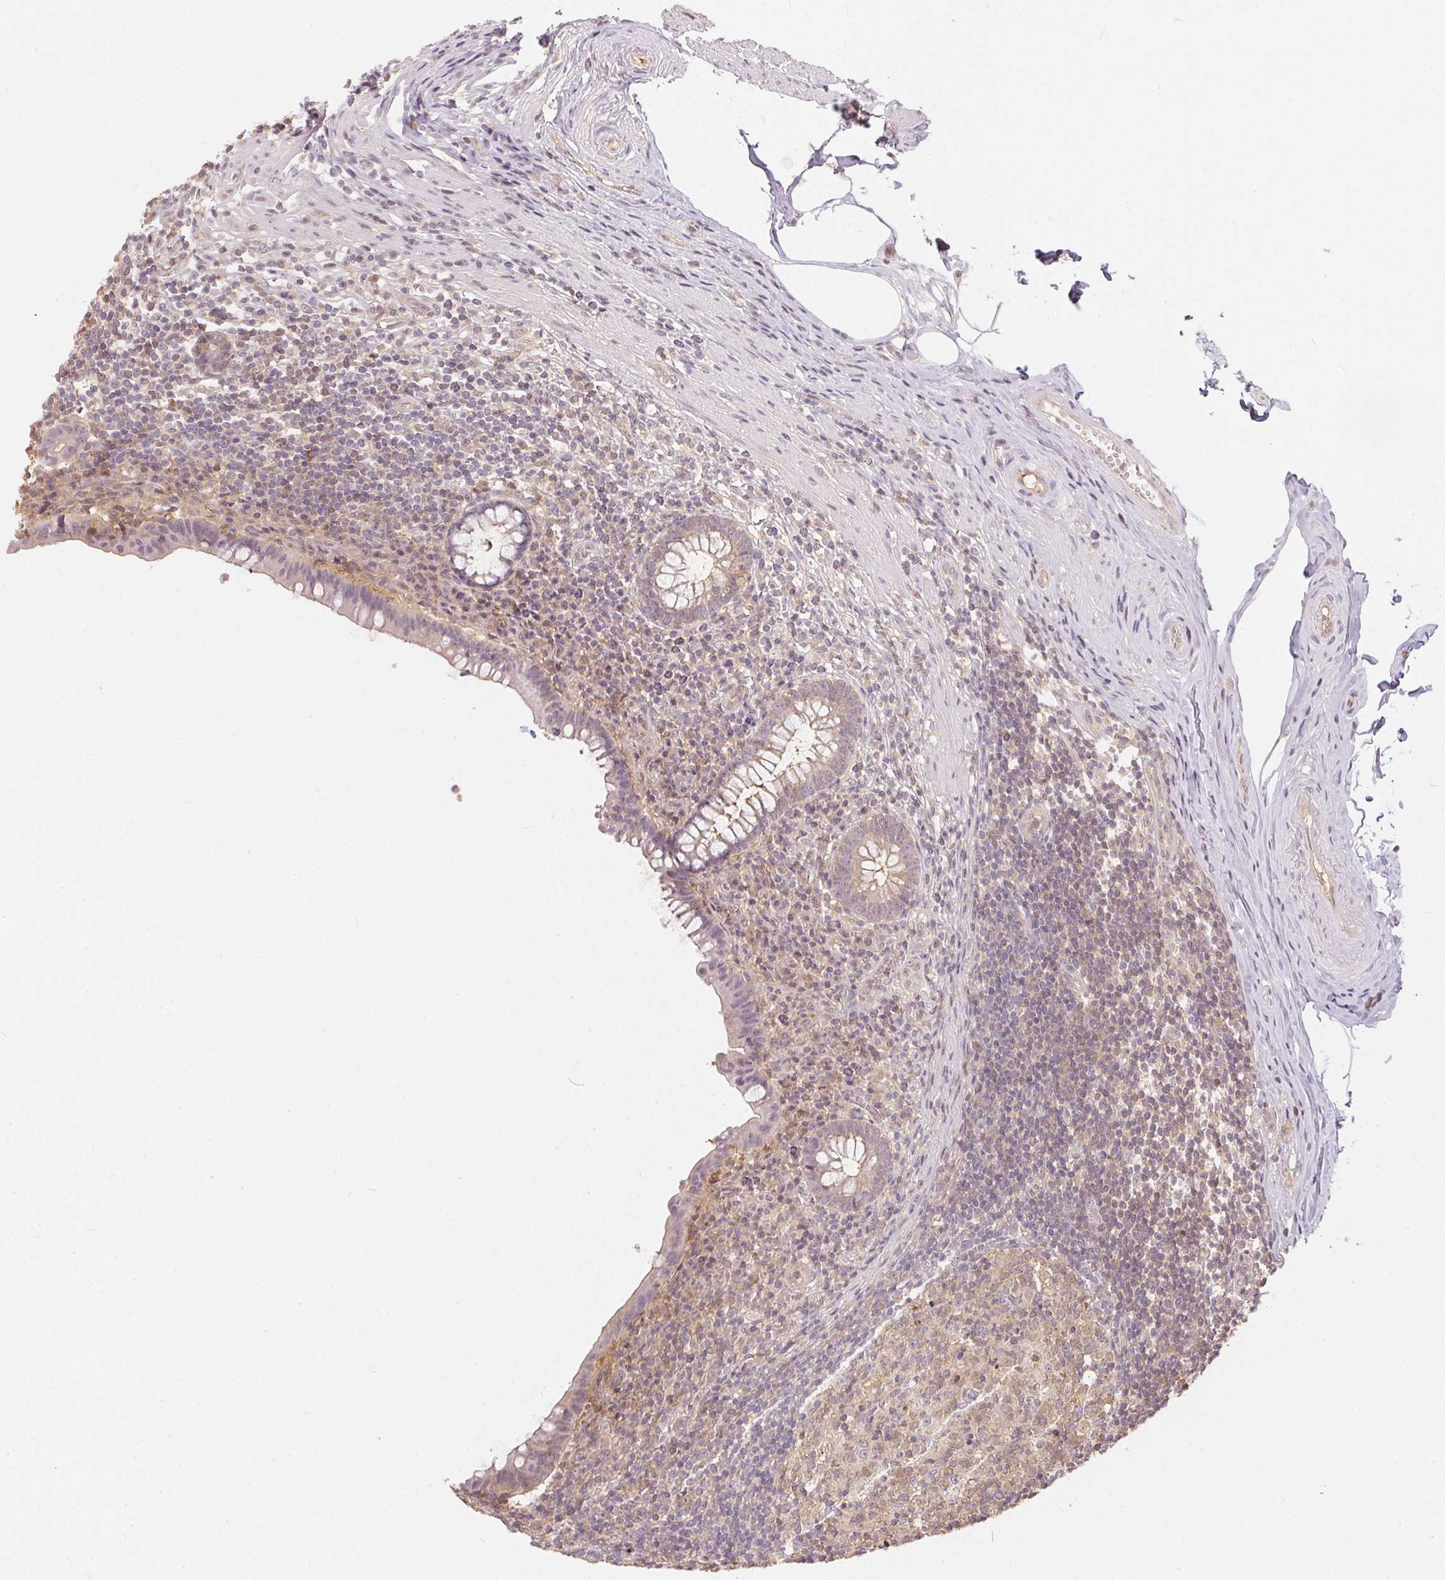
{"staining": {"intensity": "weak", "quantity": "<25%", "location": "cytoplasmic/membranous"}, "tissue": "appendix", "cell_type": "Glandular cells", "image_type": "normal", "snomed": [{"axis": "morphology", "description": "Normal tissue, NOS"}, {"axis": "topography", "description": "Appendix"}], "caption": "Immunohistochemistry micrograph of normal appendix: appendix stained with DAB (3,3'-diaminobenzidine) demonstrates no significant protein staining in glandular cells.", "gene": "BLMH", "patient": {"sex": "female", "age": 56}}